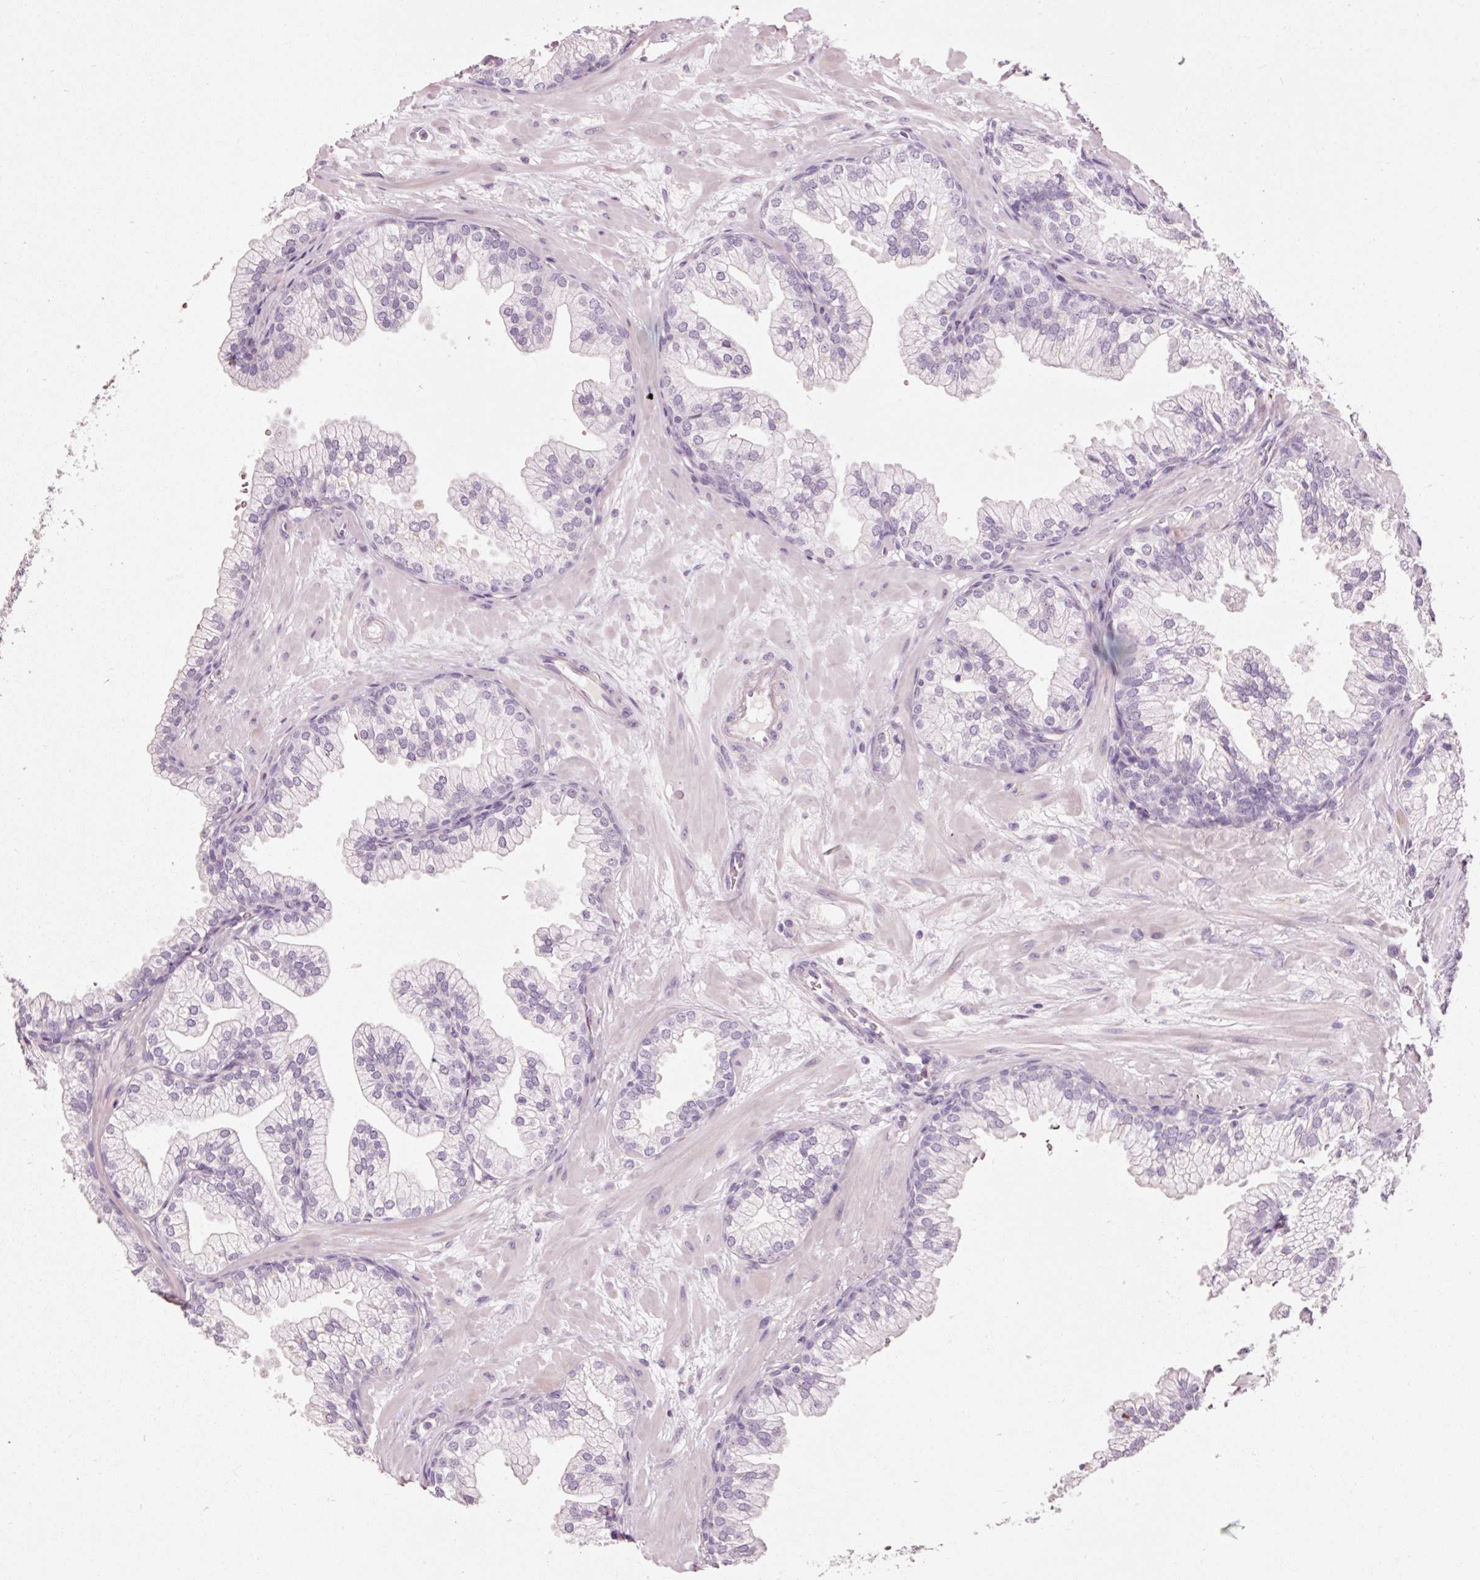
{"staining": {"intensity": "negative", "quantity": "none", "location": "none"}, "tissue": "prostate", "cell_type": "Glandular cells", "image_type": "normal", "snomed": [{"axis": "morphology", "description": "Normal tissue, NOS"}, {"axis": "topography", "description": "Prostate"}, {"axis": "topography", "description": "Peripheral nerve tissue"}], "caption": "This is a image of IHC staining of benign prostate, which shows no positivity in glandular cells. Nuclei are stained in blue.", "gene": "MUC5AC", "patient": {"sex": "male", "age": 61}}